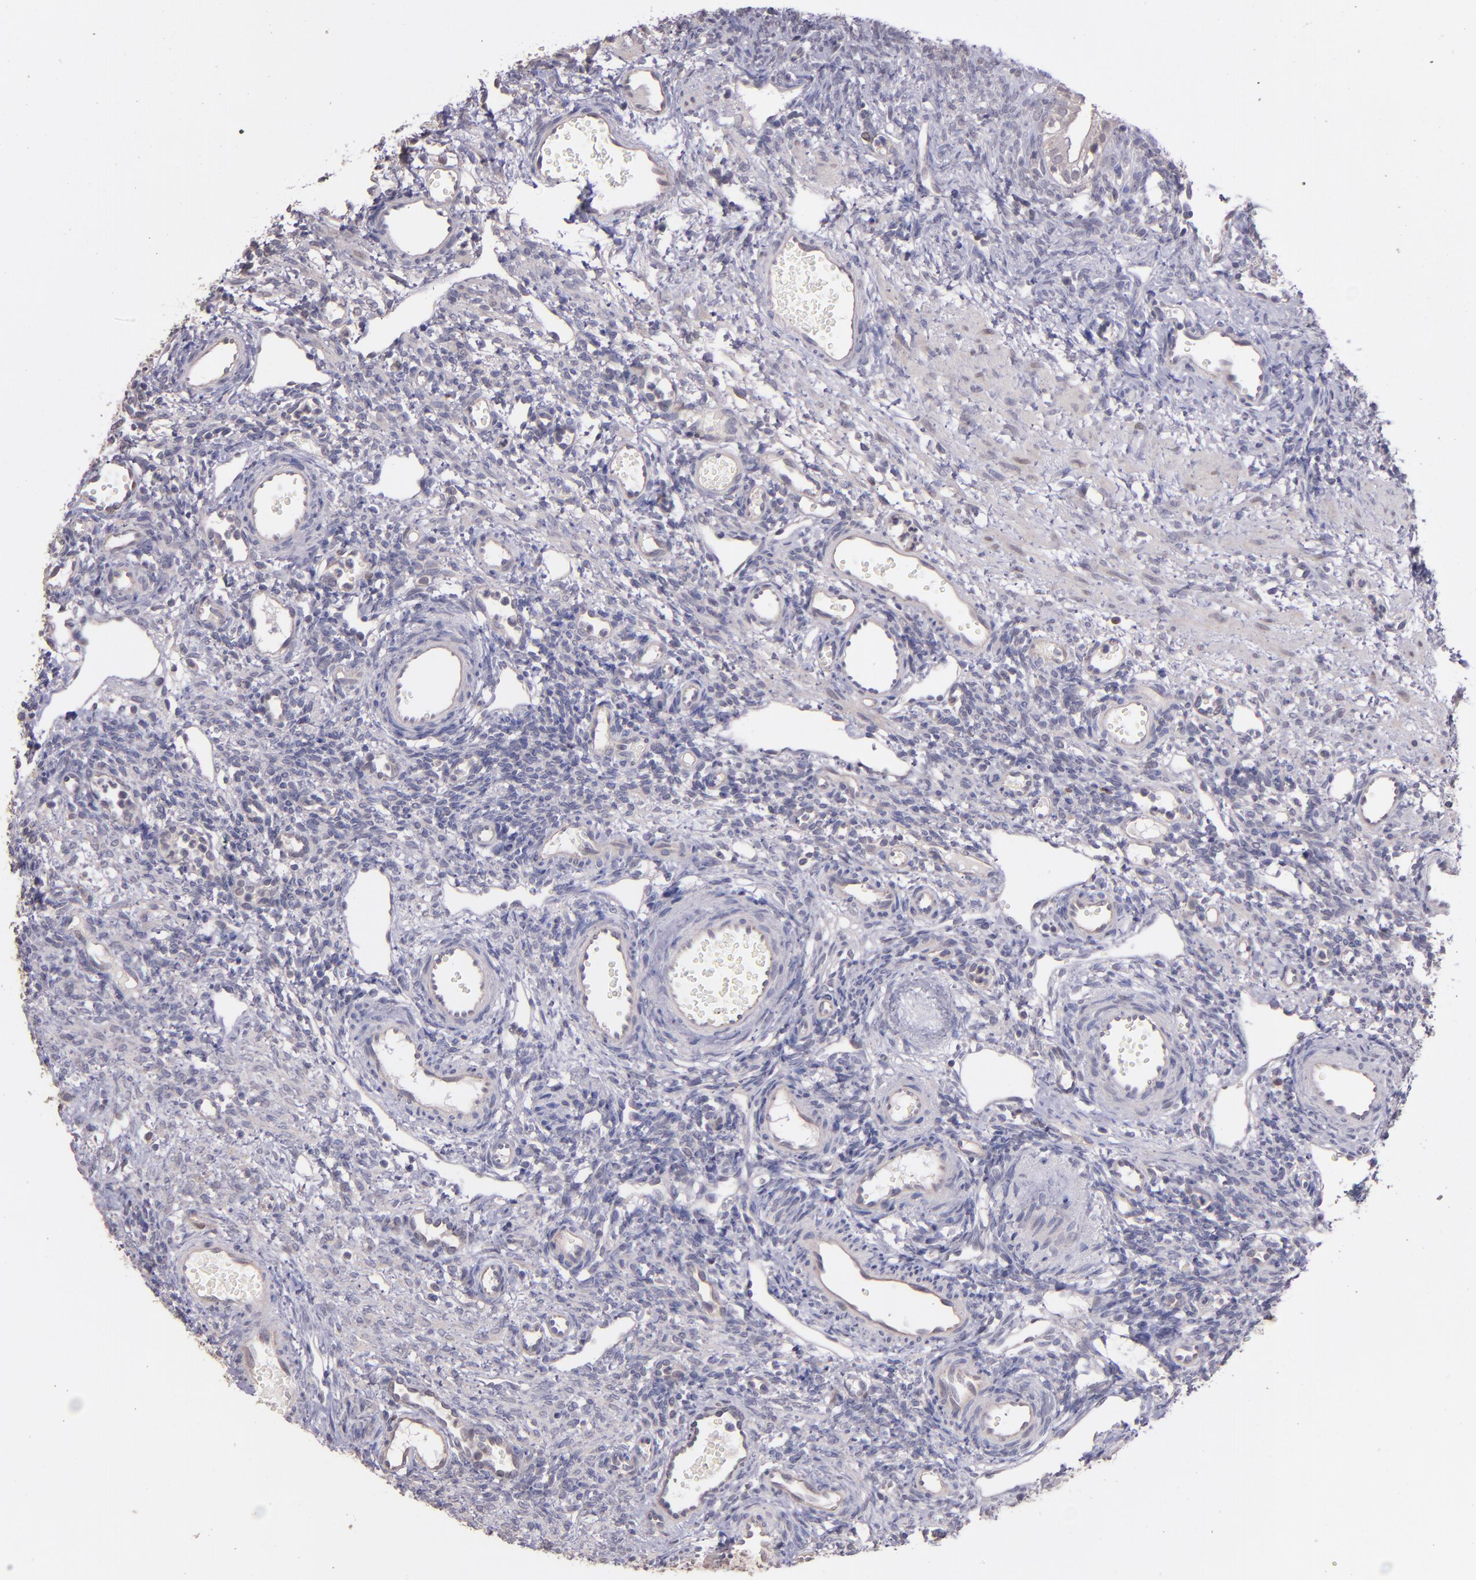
{"staining": {"intensity": "negative", "quantity": "none", "location": "none"}, "tissue": "ovary", "cell_type": "Follicle cells", "image_type": "normal", "snomed": [{"axis": "morphology", "description": "Normal tissue, NOS"}, {"axis": "topography", "description": "Ovary"}], "caption": "Immunohistochemistry of benign human ovary demonstrates no expression in follicle cells.", "gene": "NUP62CL", "patient": {"sex": "female", "age": 33}}